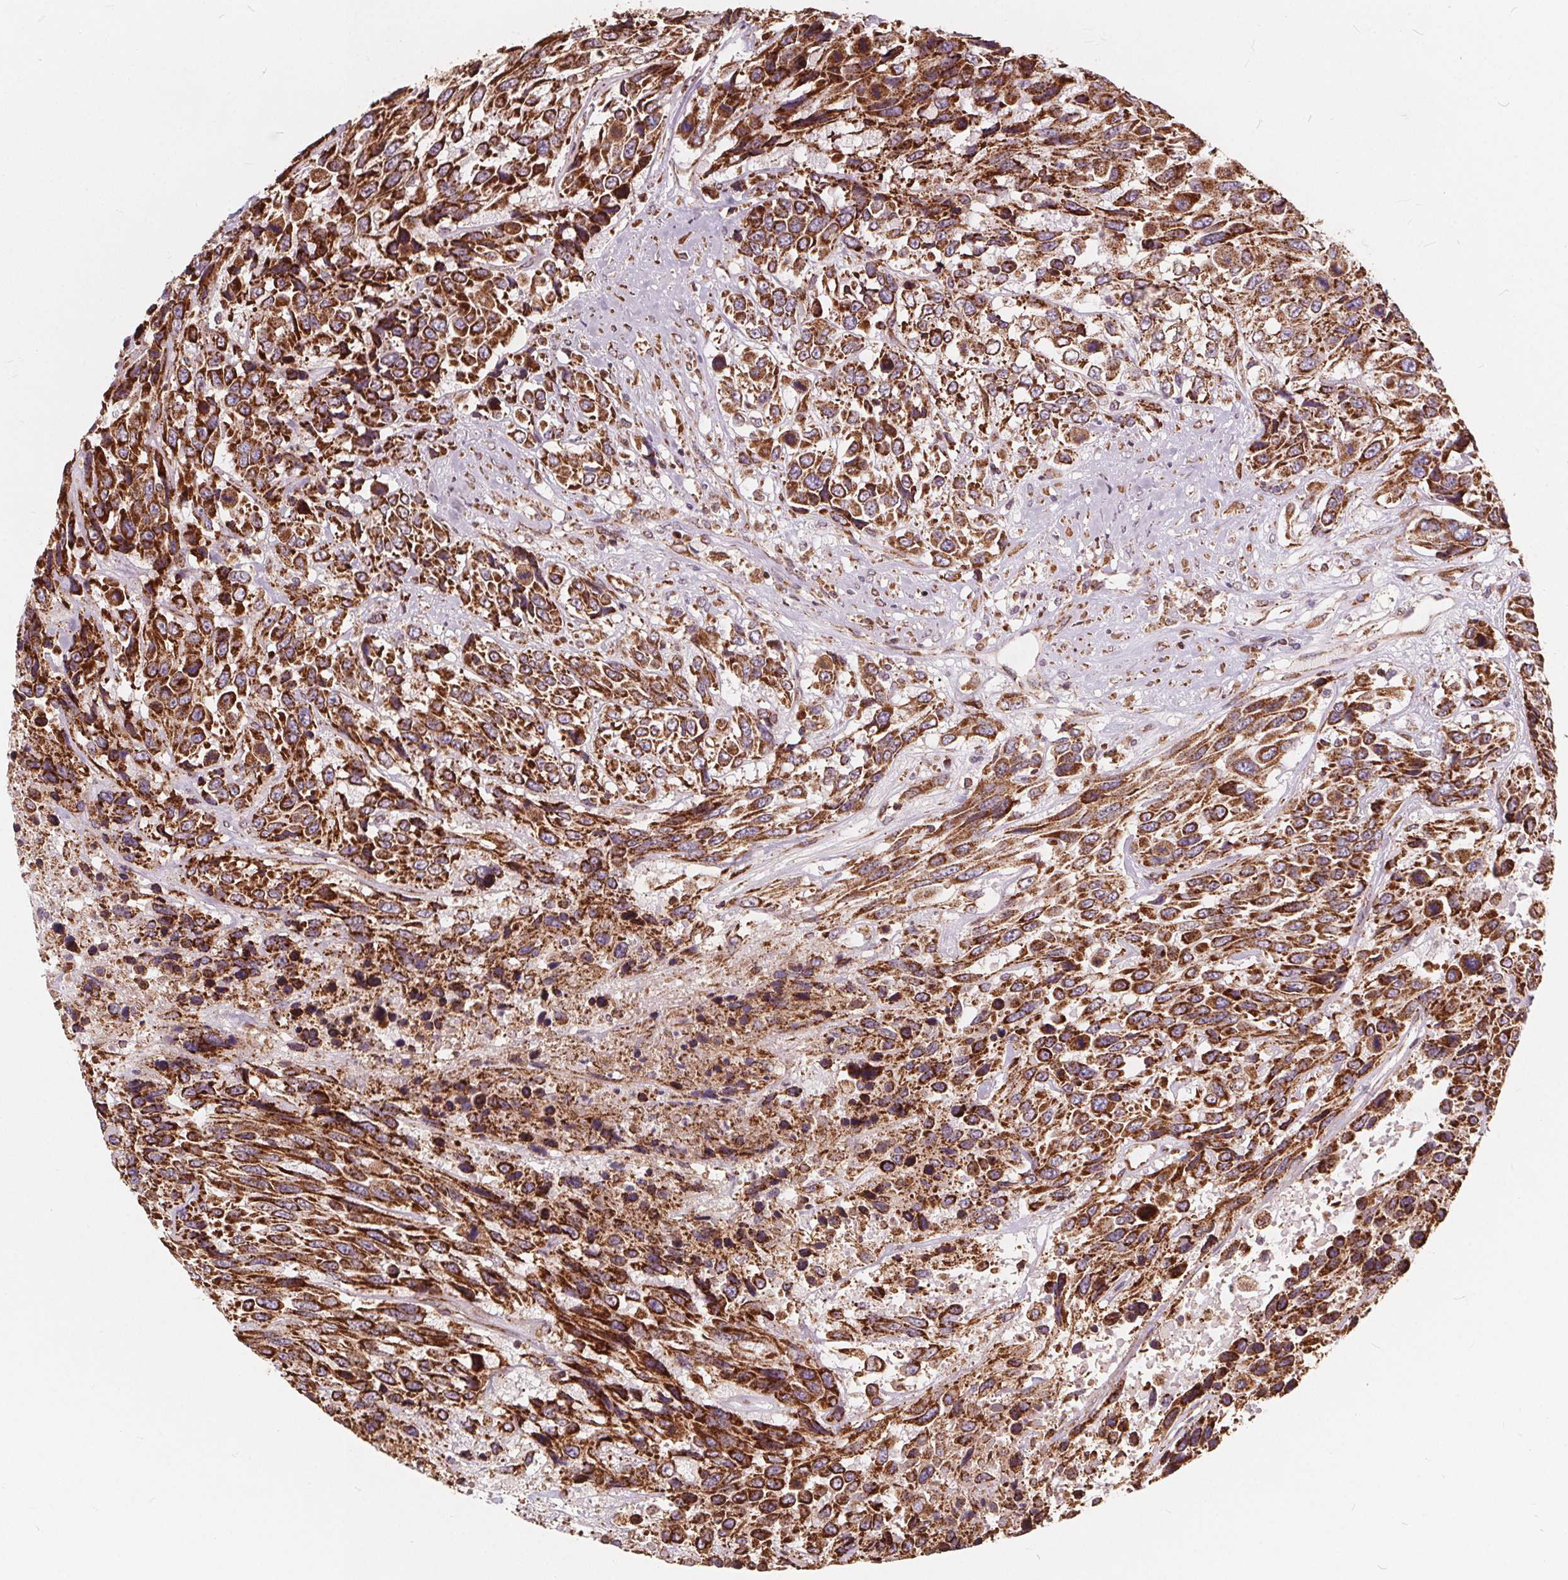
{"staining": {"intensity": "strong", "quantity": ">75%", "location": "cytoplasmic/membranous"}, "tissue": "urothelial cancer", "cell_type": "Tumor cells", "image_type": "cancer", "snomed": [{"axis": "morphology", "description": "Urothelial carcinoma, High grade"}, {"axis": "topography", "description": "Urinary bladder"}], "caption": "Immunohistochemical staining of high-grade urothelial carcinoma shows high levels of strong cytoplasmic/membranous expression in about >75% of tumor cells.", "gene": "PLSCR3", "patient": {"sex": "female", "age": 70}}